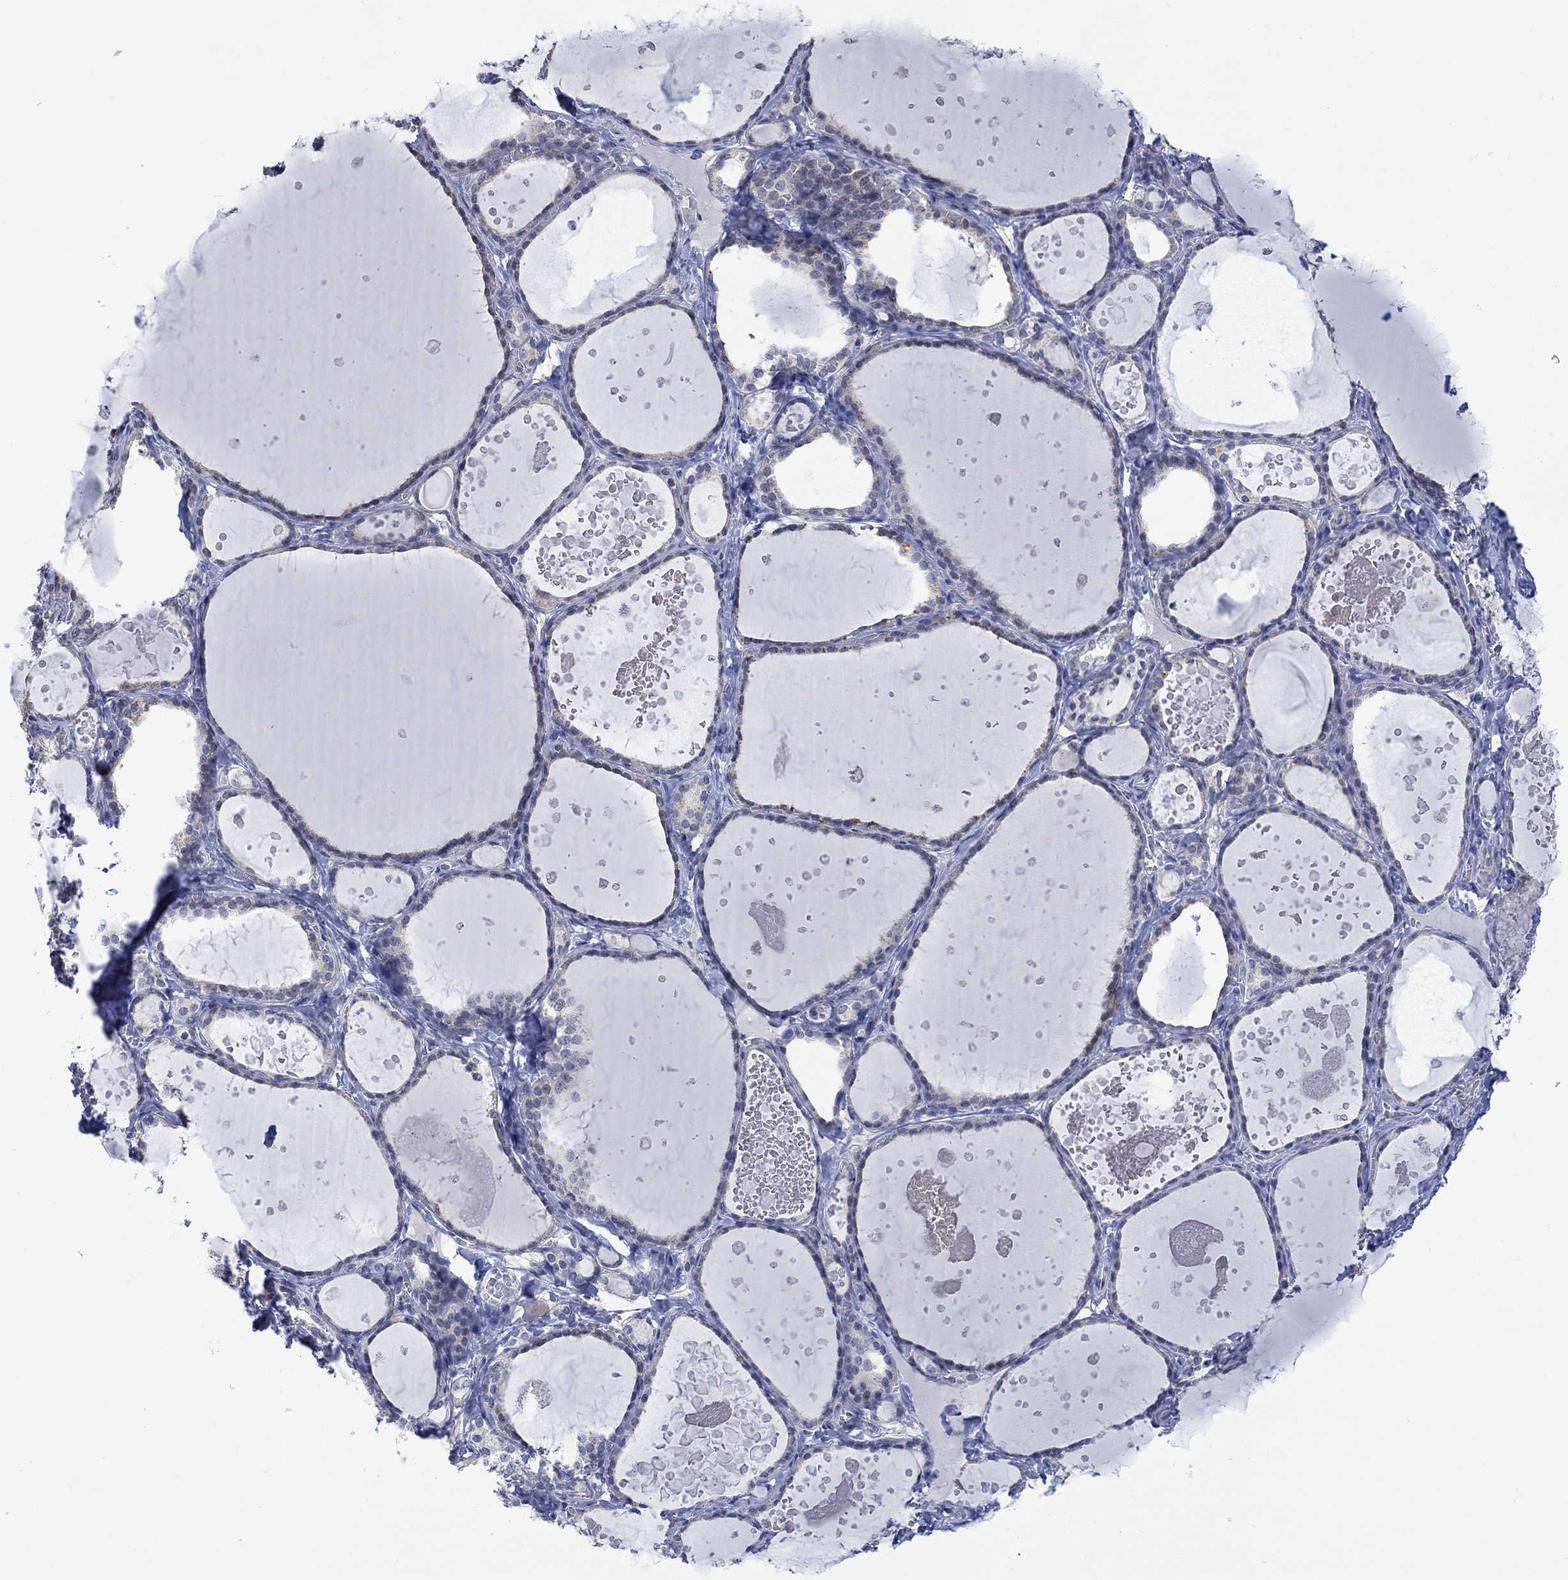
{"staining": {"intensity": "negative", "quantity": "none", "location": "none"}, "tissue": "thyroid gland", "cell_type": "Glandular cells", "image_type": "normal", "snomed": [{"axis": "morphology", "description": "Normal tissue, NOS"}, {"axis": "topography", "description": "Thyroid gland"}], "caption": "IHC of benign human thyroid gland displays no staining in glandular cells.", "gene": "DCX", "patient": {"sex": "female", "age": 56}}